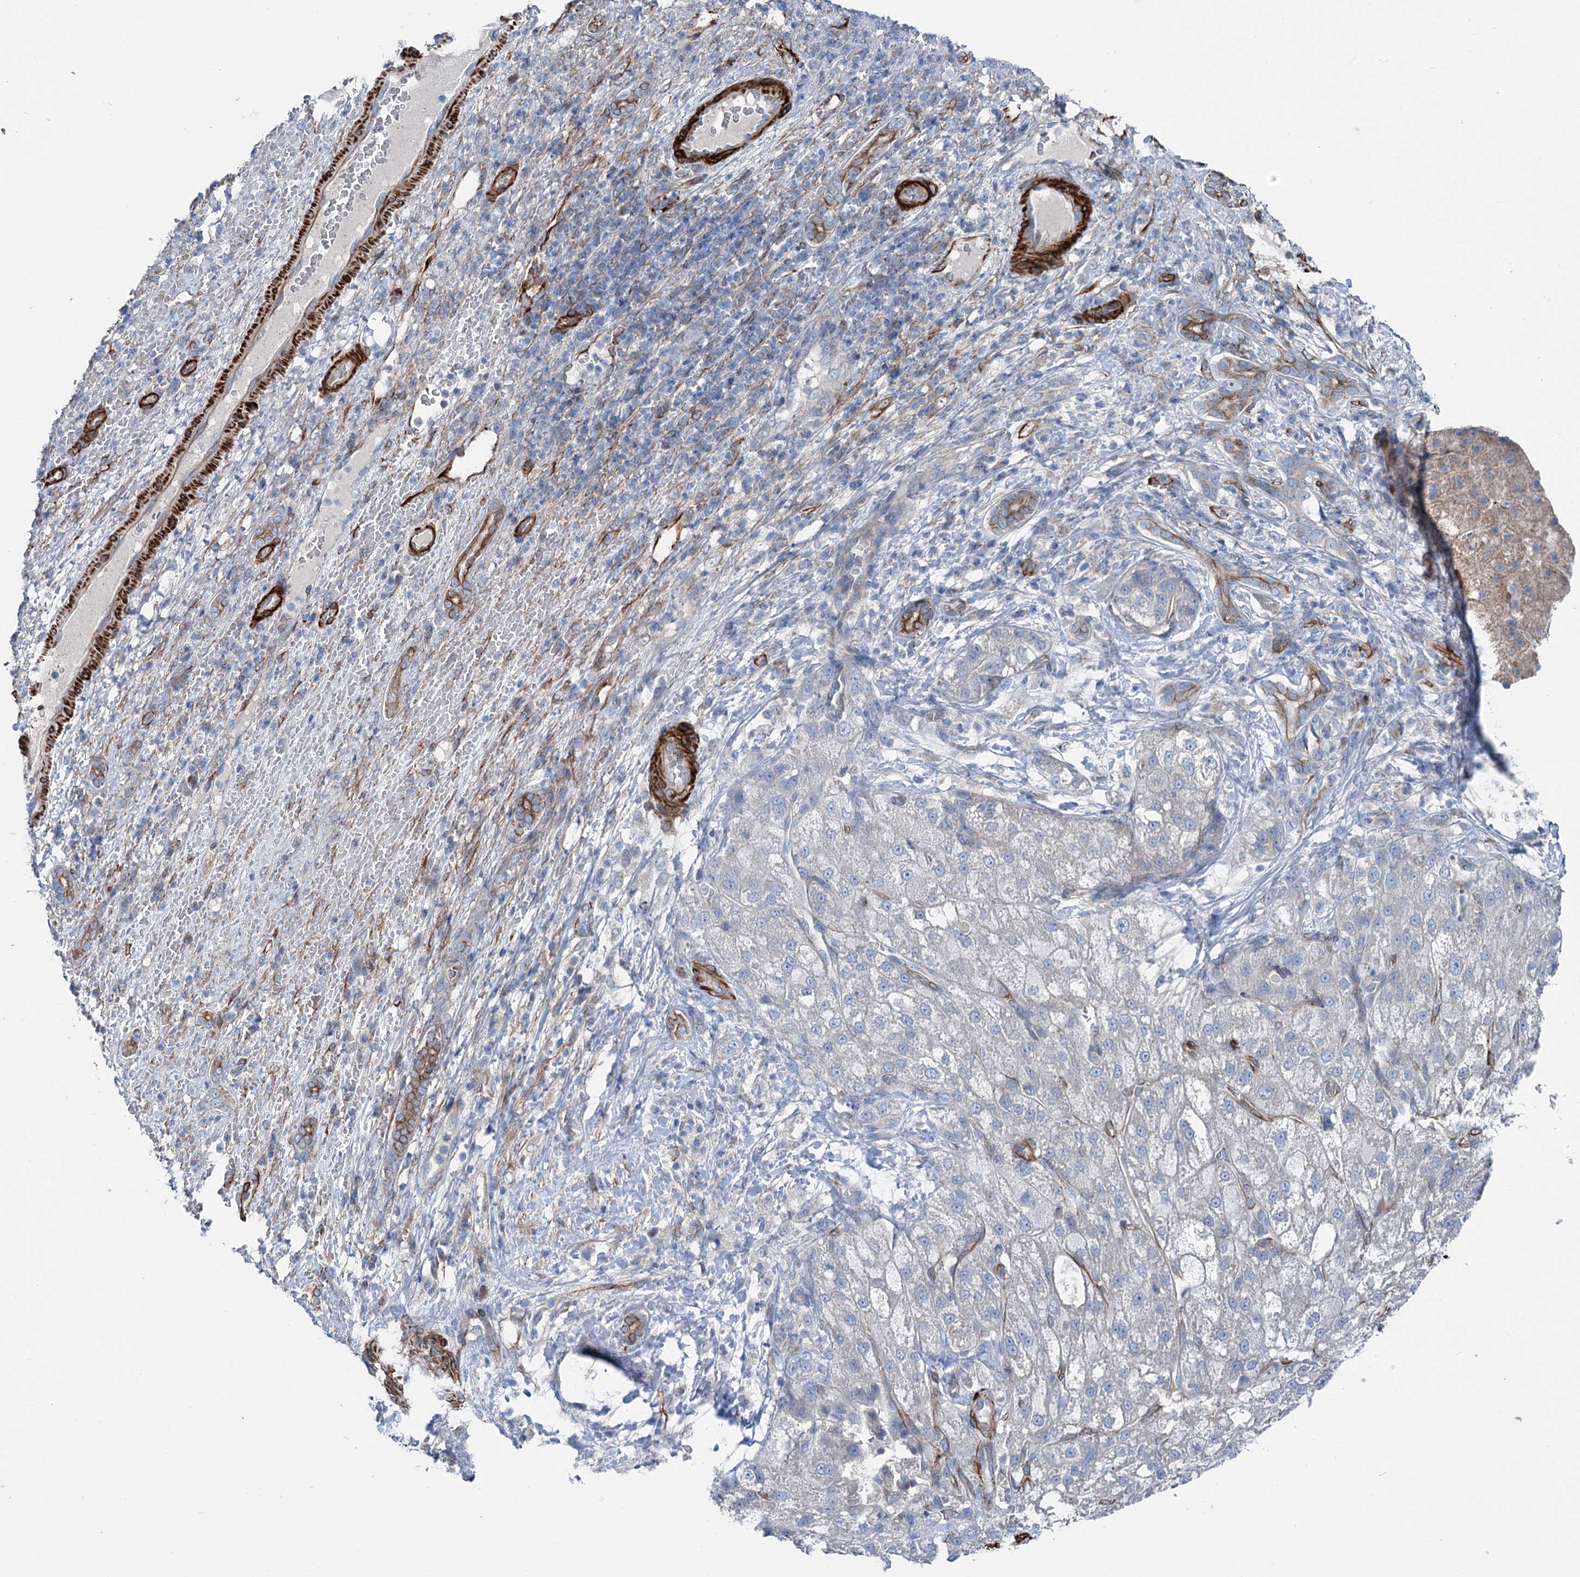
{"staining": {"intensity": "weak", "quantity": "<25%", "location": "cytoplasmic/membranous"}, "tissue": "liver cancer", "cell_type": "Tumor cells", "image_type": "cancer", "snomed": [{"axis": "morphology", "description": "Normal tissue, NOS"}, {"axis": "morphology", "description": "Carcinoma, Hepatocellular, NOS"}, {"axis": "topography", "description": "Liver"}], "caption": "There is no significant expression in tumor cells of liver hepatocellular carcinoma. (DAB (3,3'-diaminobenzidine) immunohistochemistry (IHC) with hematoxylin counter stain).", "gene": "CALCOCO1", "patient": {"sex": "male", "age": 57}}